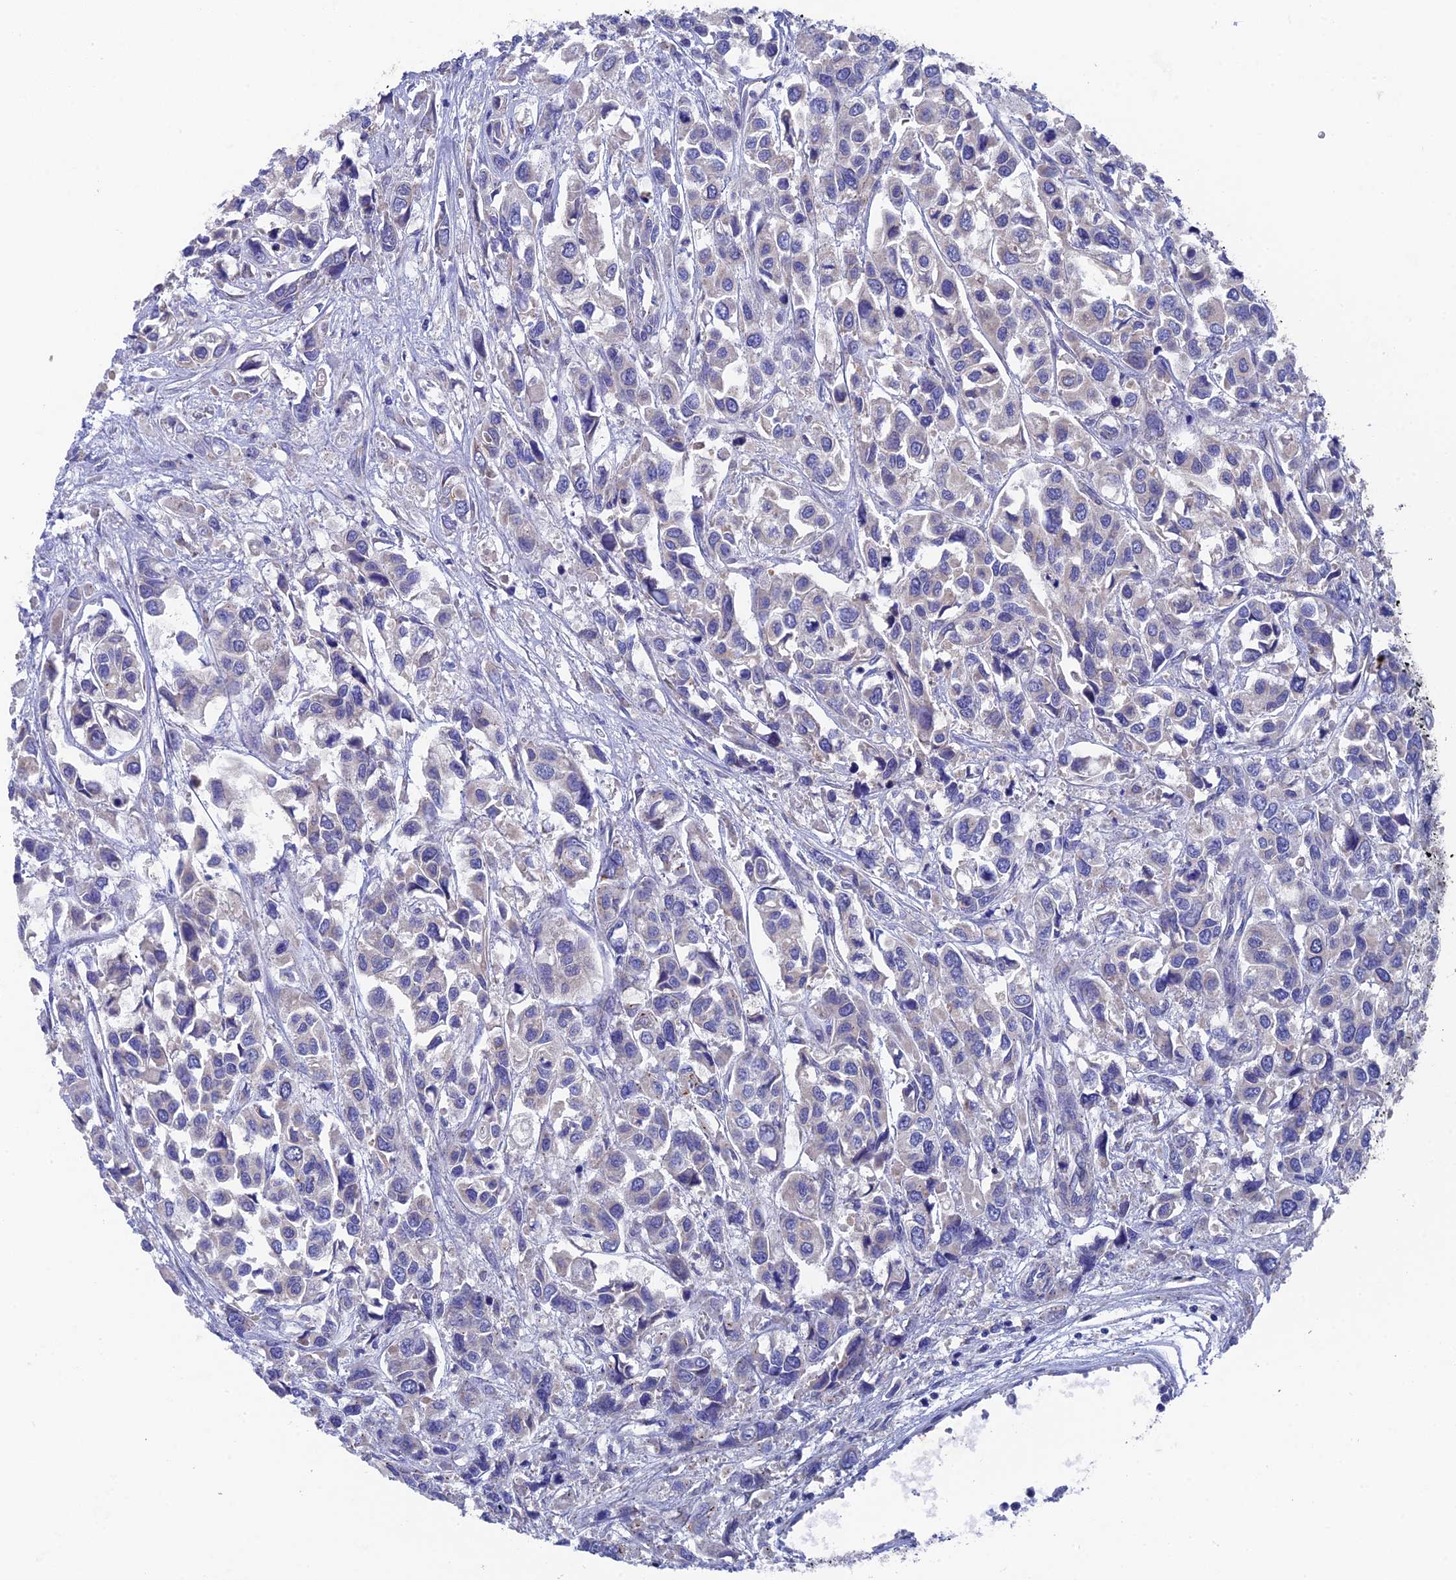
{"staining": {"intensity": "negative", "quantity": "none", "location": "none"}, "tissue": "urothelial cancer", "cell_type": "Tumor cells", "image_type": "cancer", "snomed": [{"axis": "morphology", "description": "Urothelial carcinoma, High grade"}, {"axis": "topography", "description": "Urinary bladder"}], "caption": "Urothelial cancer was stained to show a protein in brown. There is no significant expression in tumor cells.", "gene": "AK4", "patient": {"sex": "male", "age": 67}}